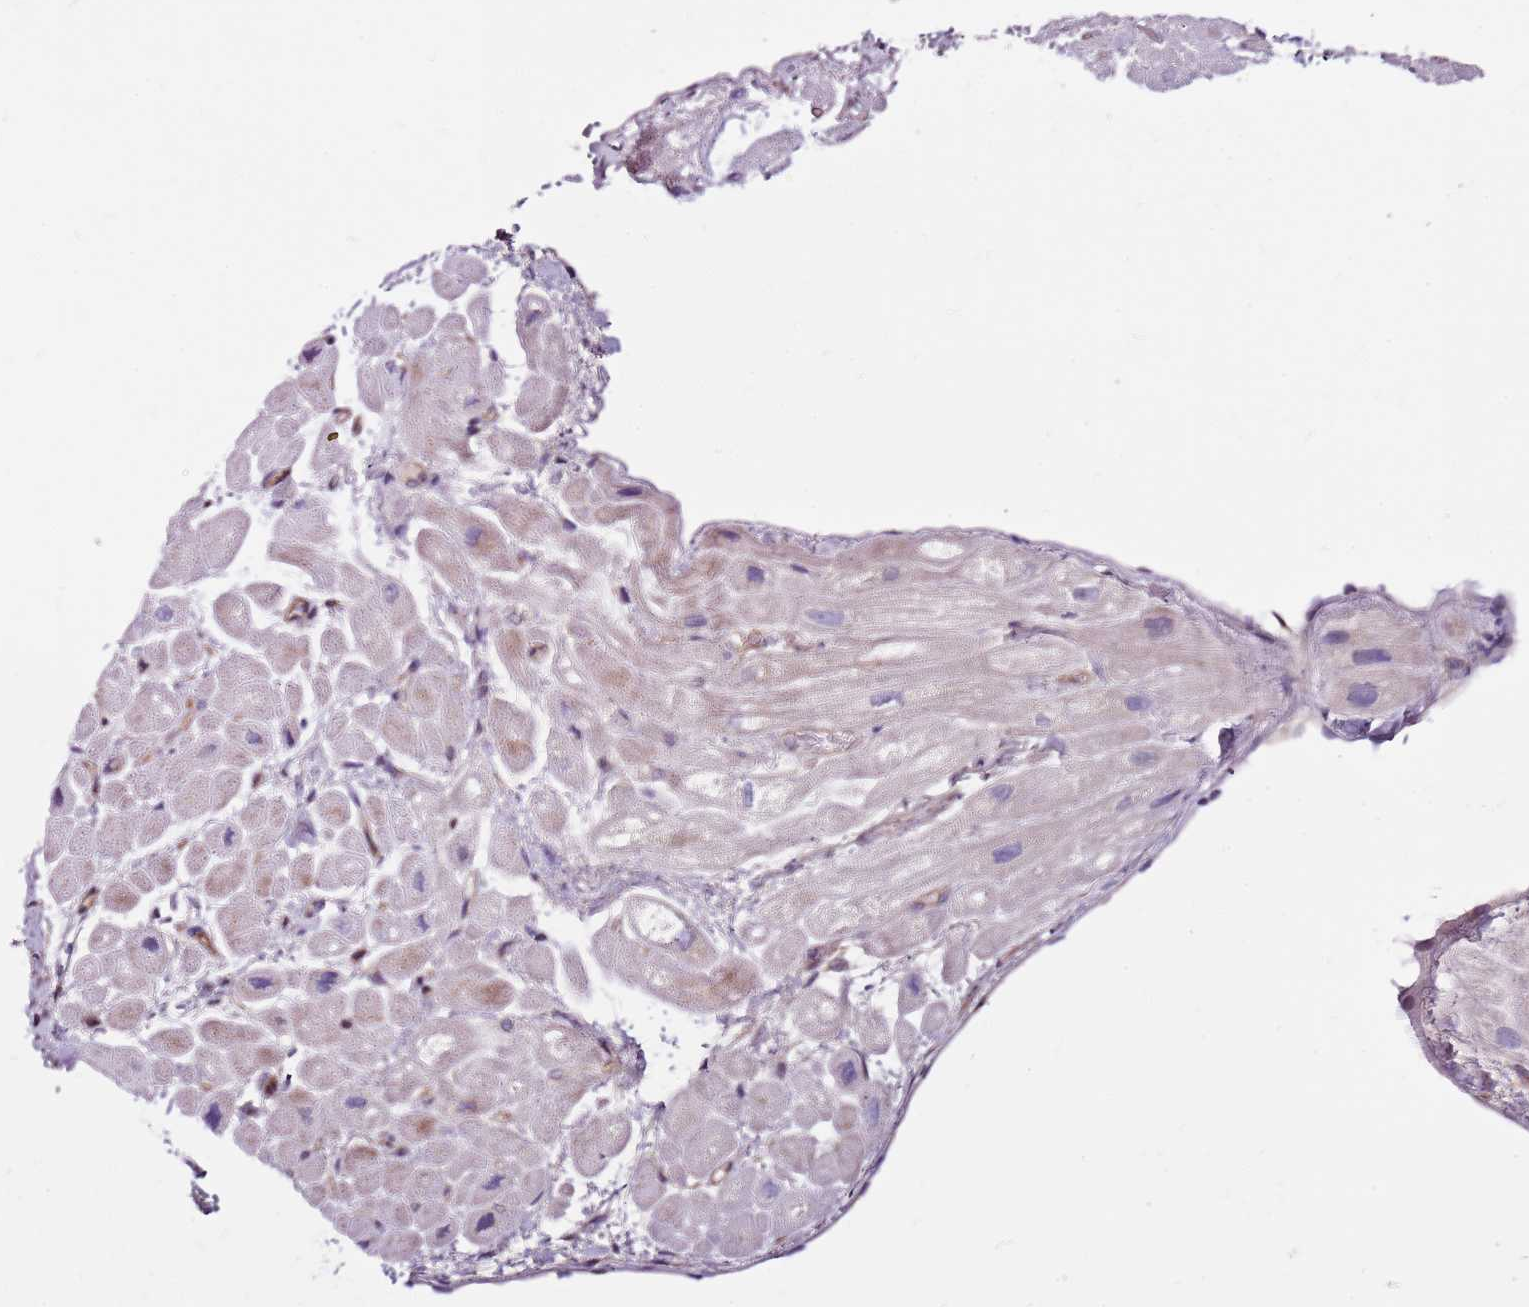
{"staining": {"intensity": "weak", "quantity": "<25%", "location": "cytoplasmic/membranous"}, "tissue": "heart muscle", "cell_type": "Cardiomyocytes", "image_type": "normal", "snomed": [{"axis": "morphology", "description": "Normal tissue, NOS"}, {"axis": "topography", "description": "Heart"}], "caption": "The micrograph shows no staining of cardiomyocytes in normal heart muscle.", "gene": "POLE3", "patient": {"sex": "male", "age": 65}}